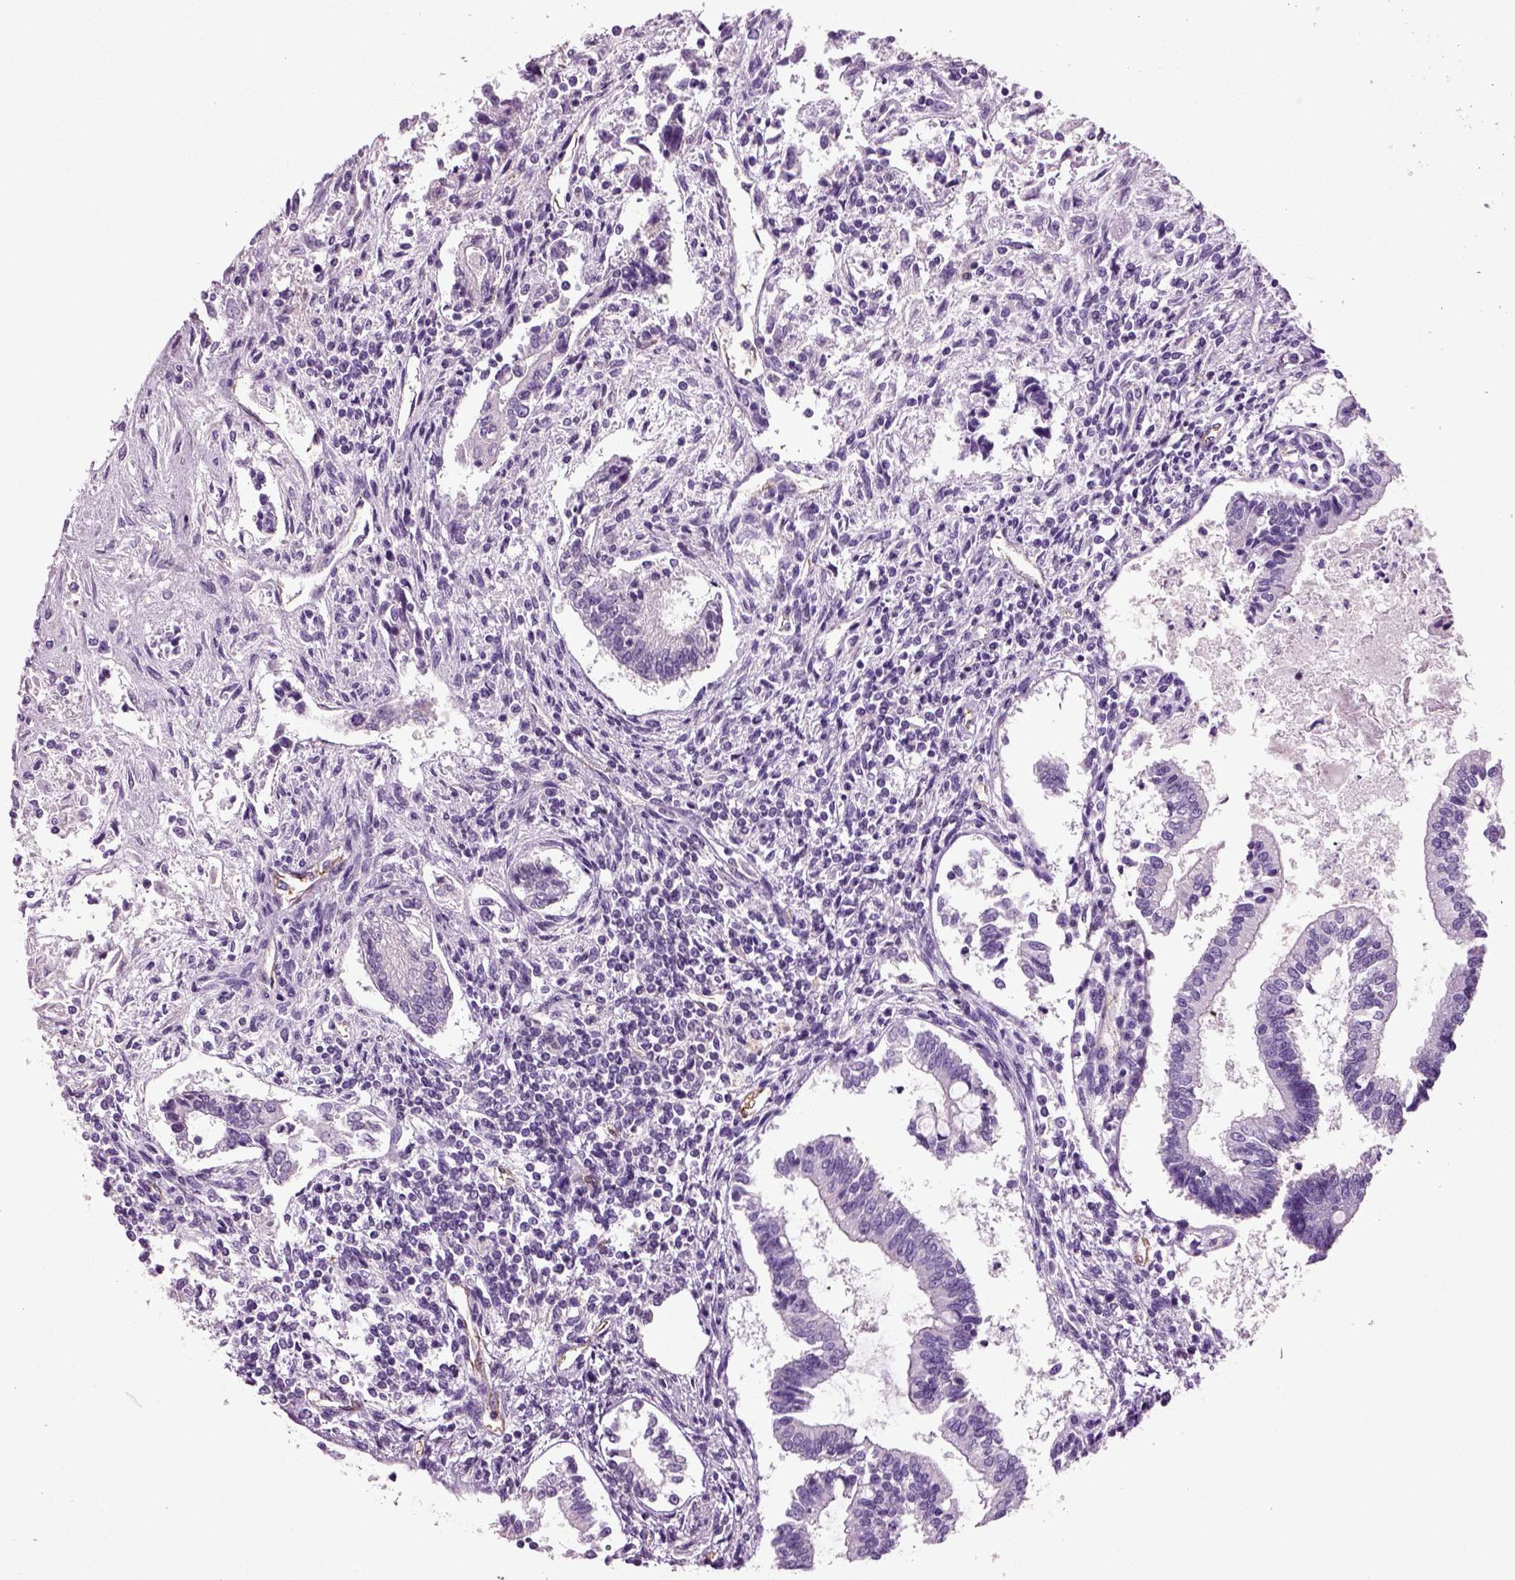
{"staining": {"intensity": "negative", "quantity": "none", "location": "none"}, "tissue": "testis cancer", "cell_type": "Tumor cells", "image_type": "cancer", "snomed": [{"axis": "morphology", "description": "Carcinoma, Embryonal, NOS"}, {"axis": "topography", "description": "Testis"}], "caption": "This micrograph is of testis embryonal carcinoma stained with immunohistochemistry to label a protein in brown with the nuclei are counter-stained blue. There is no staining in tumor cells. (DAB (3,3'-diaminobenzidine) immunohistochemistry (IHC) with hematoxylin counter stain).", "gene": "COL9A2", "patient": {"sex": "male", "age": 37}}